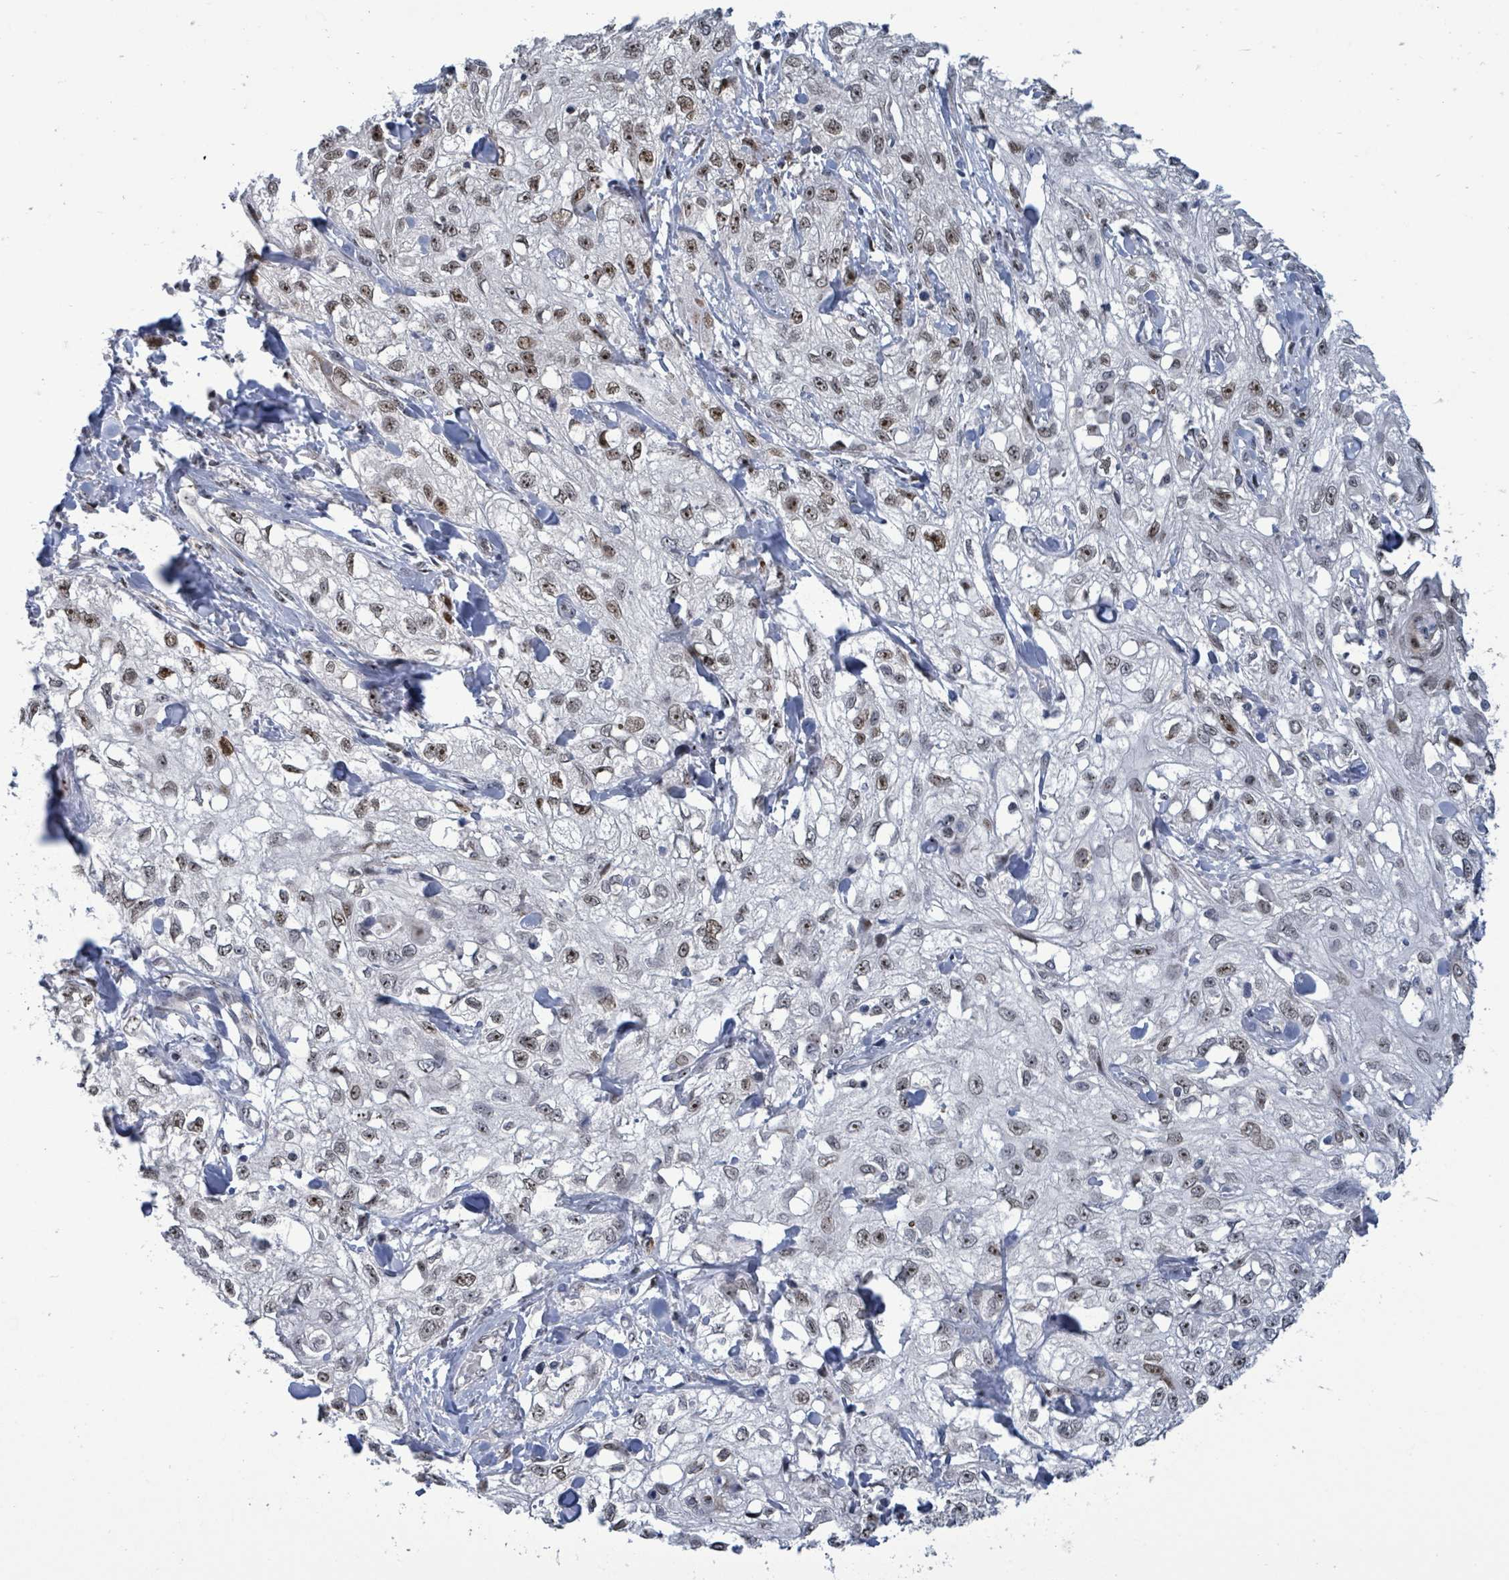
{"staining": {"intensity": "moderate", "quantity": "25%-75%", "location": "nuclear"}, "tissue": "skin cancer", "cell_type": "Tumor cells", "image_type": "cancer", "snomed": [{"axis": "morphology", "description": "Squamous cell carcinoma, NOS"}, {"axis": "topography", "description": "Skin"}, {"axis": "topography", "description": "Vulva"}], "caption": "IHC histopathology image of skin cancer stained for a protein (brown), which exhibits medium levels of moderate nuclear positivity in approximately 25%-75% of tumor cells.", "gene": "RRN3", "patient": {"sex": "female", "age": 86}}